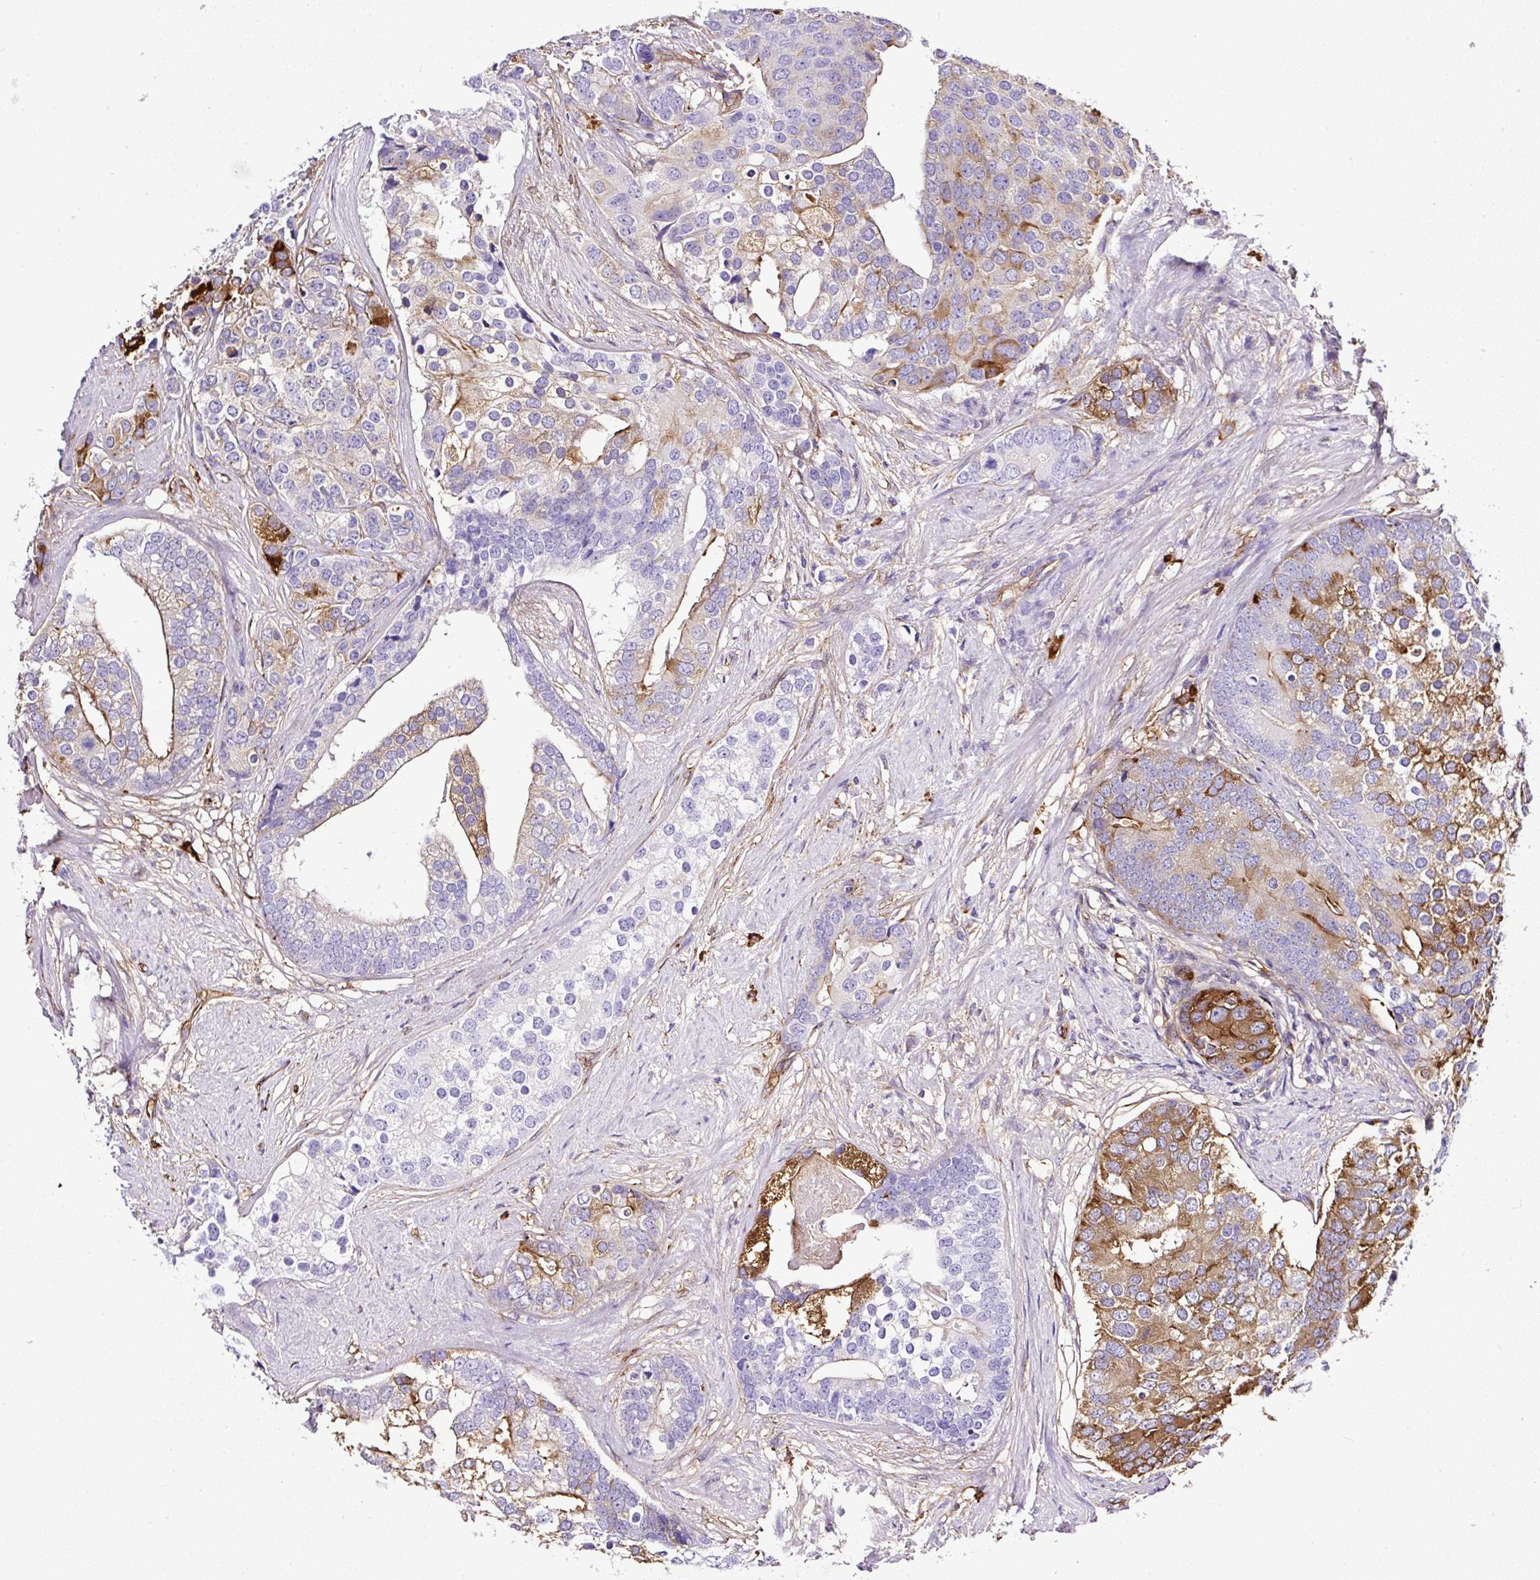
{"staining": {"intensity": "moderate", "quantity": "<25%", "location": "cytoplasmic/membranous"}, "tissue": "prostate cancer", "cell_type": "Tumor cells", "image_type": "cancer", "snomed": [{"axis": "morphology", "description": "Adenocarcinoma, High grade"}, {"axis": "topography", "description": "Prostate"}], "caption": "Prostate cancer stained with a protein marker shows moderate staining in tumor cells.", "gene": "MAGEB5", "patient": {"sex": "male", "age": 62}}